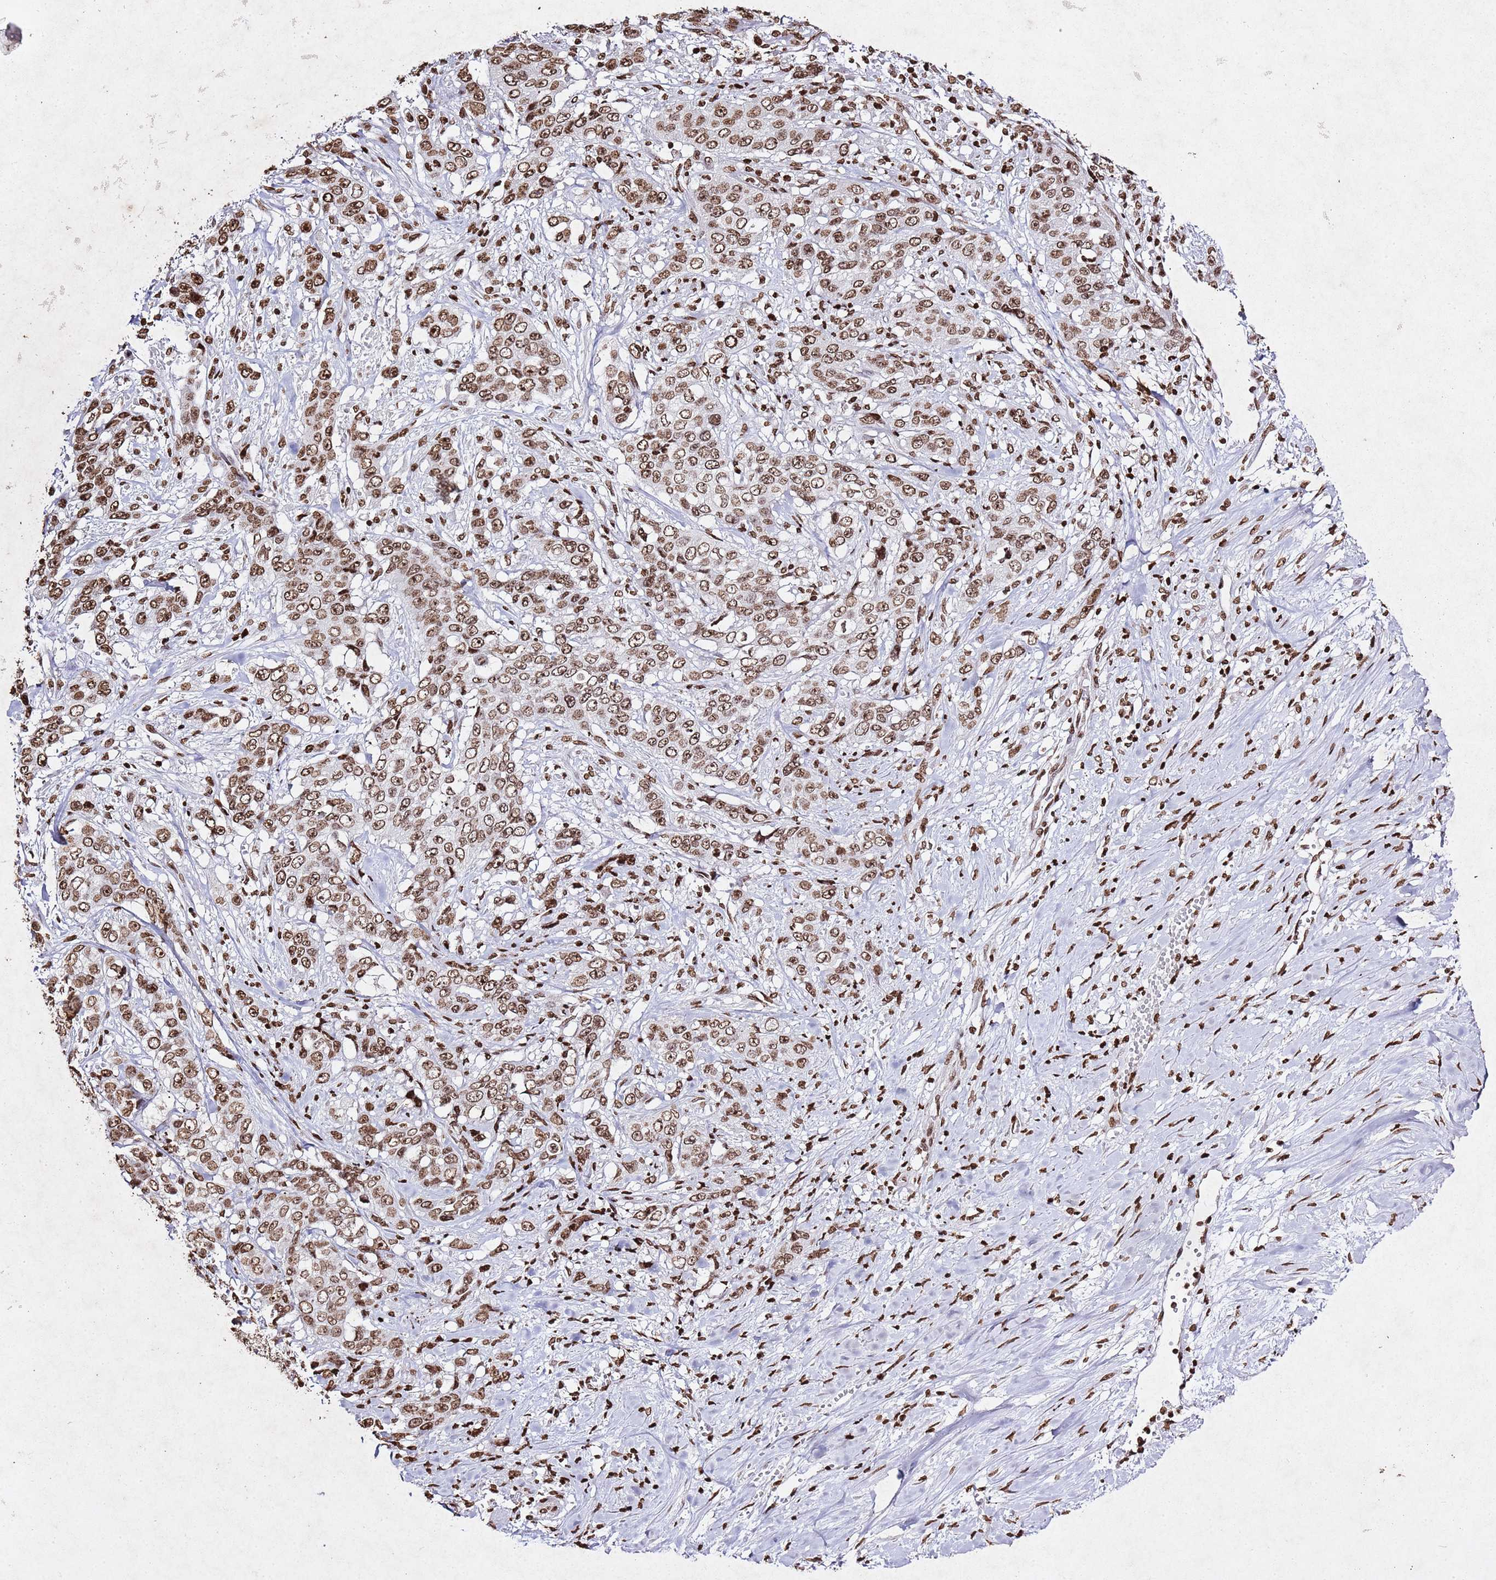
{"staining": {"intensity": "moderate", "quantity": ">75%", "location": "nuclear"}, "tissue": "stomach cancer", "cell_type": "Tumor cells", "image_type": "cancer", "snomed": [{"axis": "morphology", "description": "Adenocarcinoma, NOS"}, {"axis": "topography", "description": "Stomach, upper"}], "caption": "Immunohistochemical staining of human stomach cancer (adenocarcinoma) exhibits medium levels of moderate nuclear protein positivity in approximately >75% of tumor cells.", "gene": "BMAL1", "patient": {"sex": "male", "age": 62}}